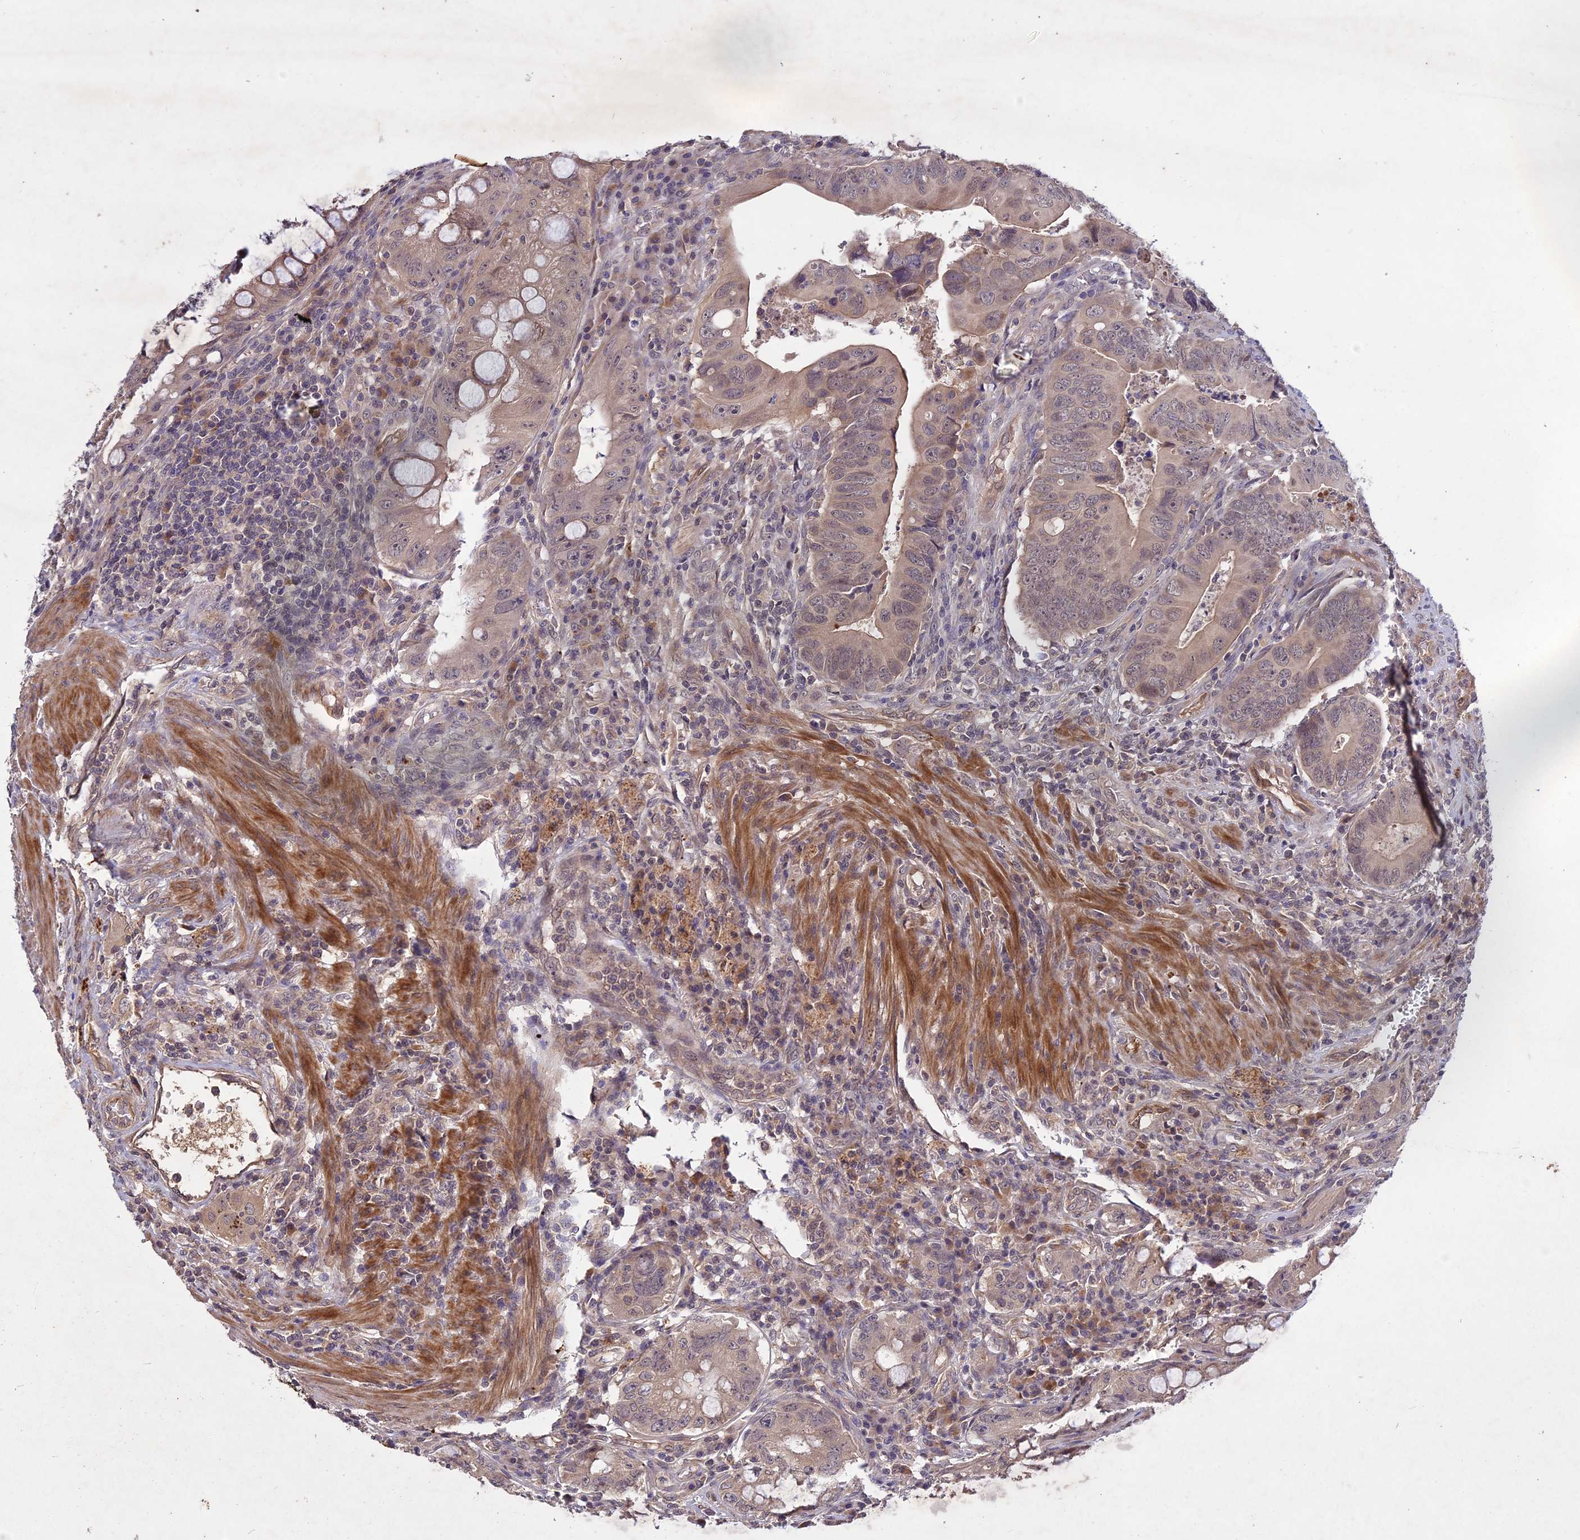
{"staining": {"intensity": "weak", "quantity": "25%-75%", "location": "cytoplasmic/membranous"}, "tissue": "colorectal cancer", "cell_type": "Tumor cells", "image_type": "cancer", "snomed": [{"axis": "morphology", "description": "Adenocarcinoma, NOS"}, {"axis": "topography", "description": "Rectum"}], "caption": "Human adenocarcinoma (colorectal) stained with a protein marker displays weak staining in tumor cells.", "gene": "ADO", "patient": {"sex": "female", "age": 78}}